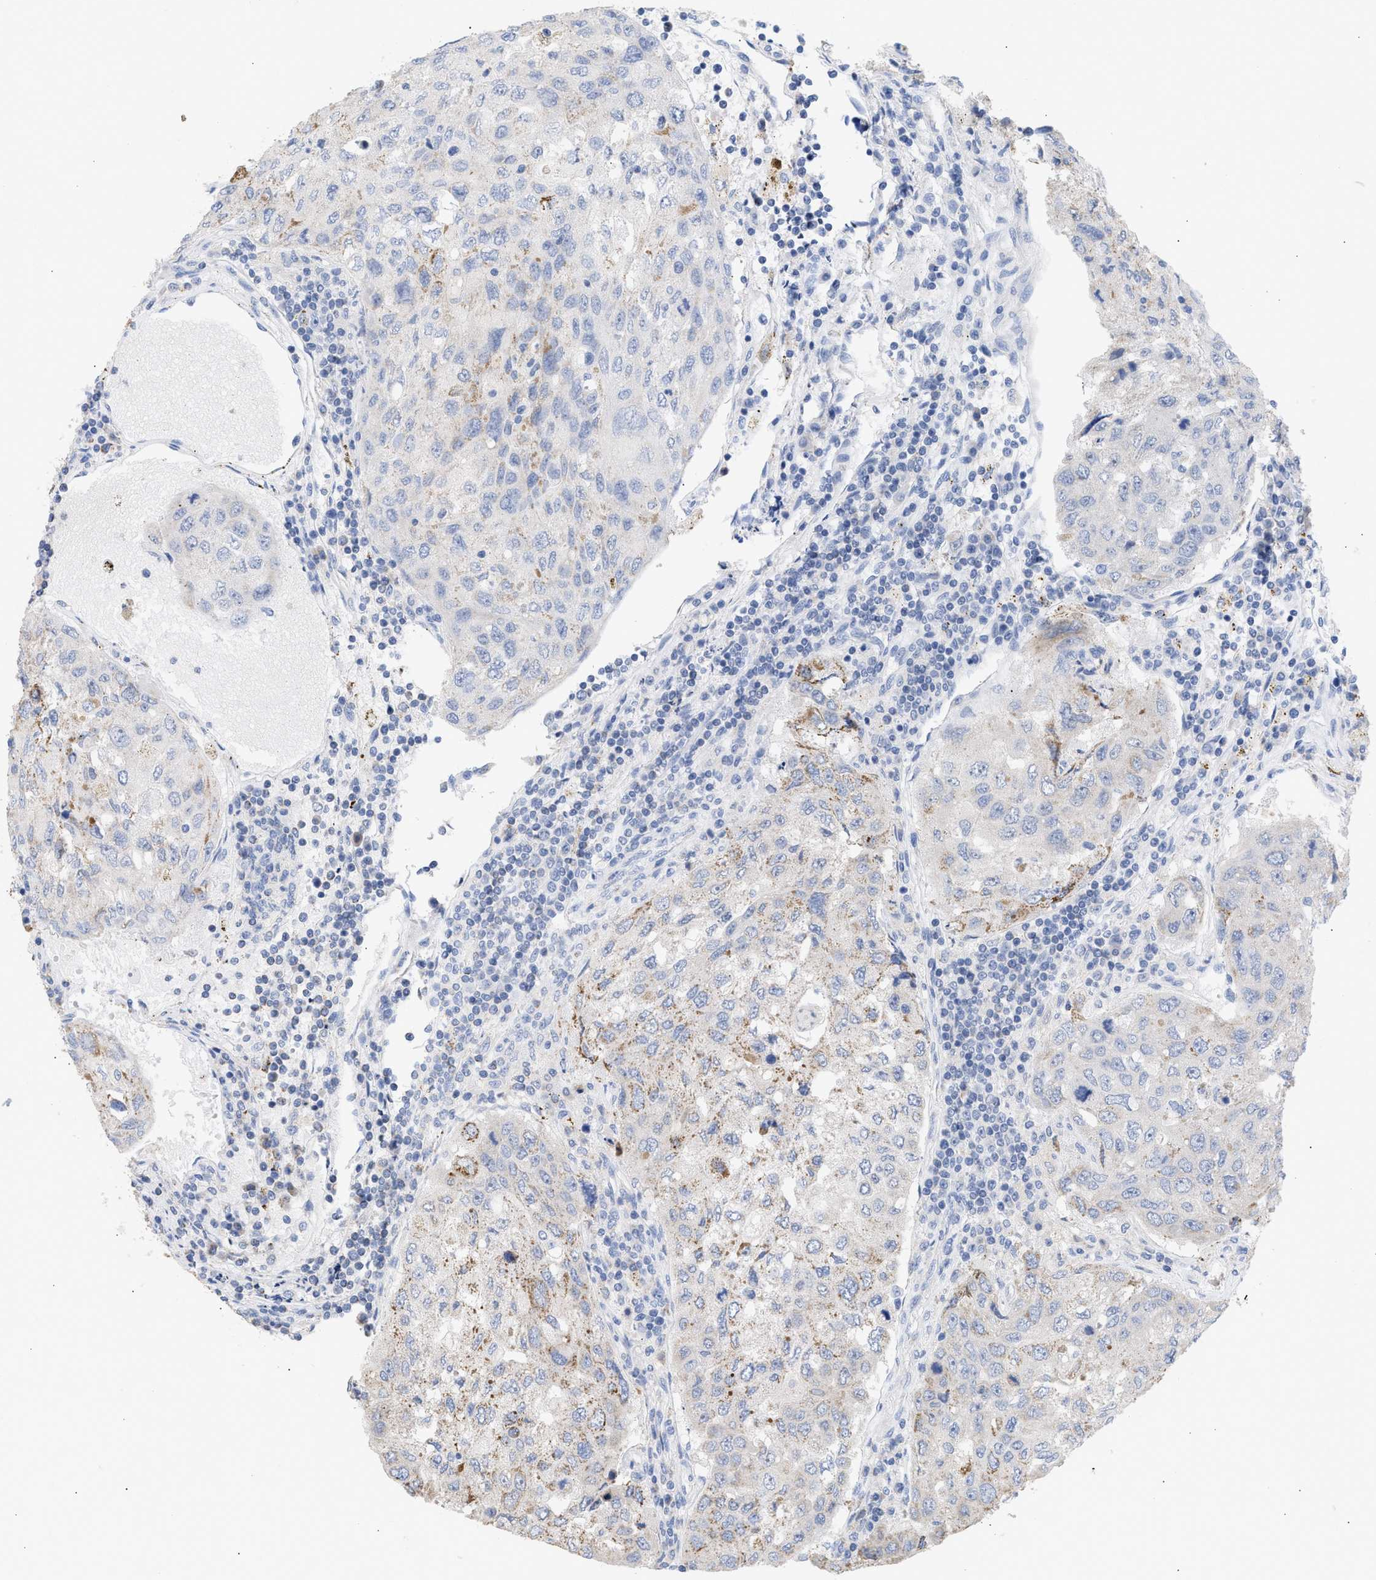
{"staining": {"intensity": "weak", "quantity": "<25%", "location": "cytoplasmic/membranous"}, "tissue": "urothelial cancer", "cell_type": "Tumor cells", "image_type": "cancer", "snomed": [{"axis": "morphology", "description": "Urothelial carcinoma, High grade"}, {"axis": "topography", "description": "Lymph node"}, {"axis": "topography", "description": "Urinary bladder"}], "caption": "The histopathology image demonstrates no significant expression in tumor cells of high-grade urothelial carcinoma.", "gene": "ACOT13", "patient": {"sex": "male", "age": 51}}